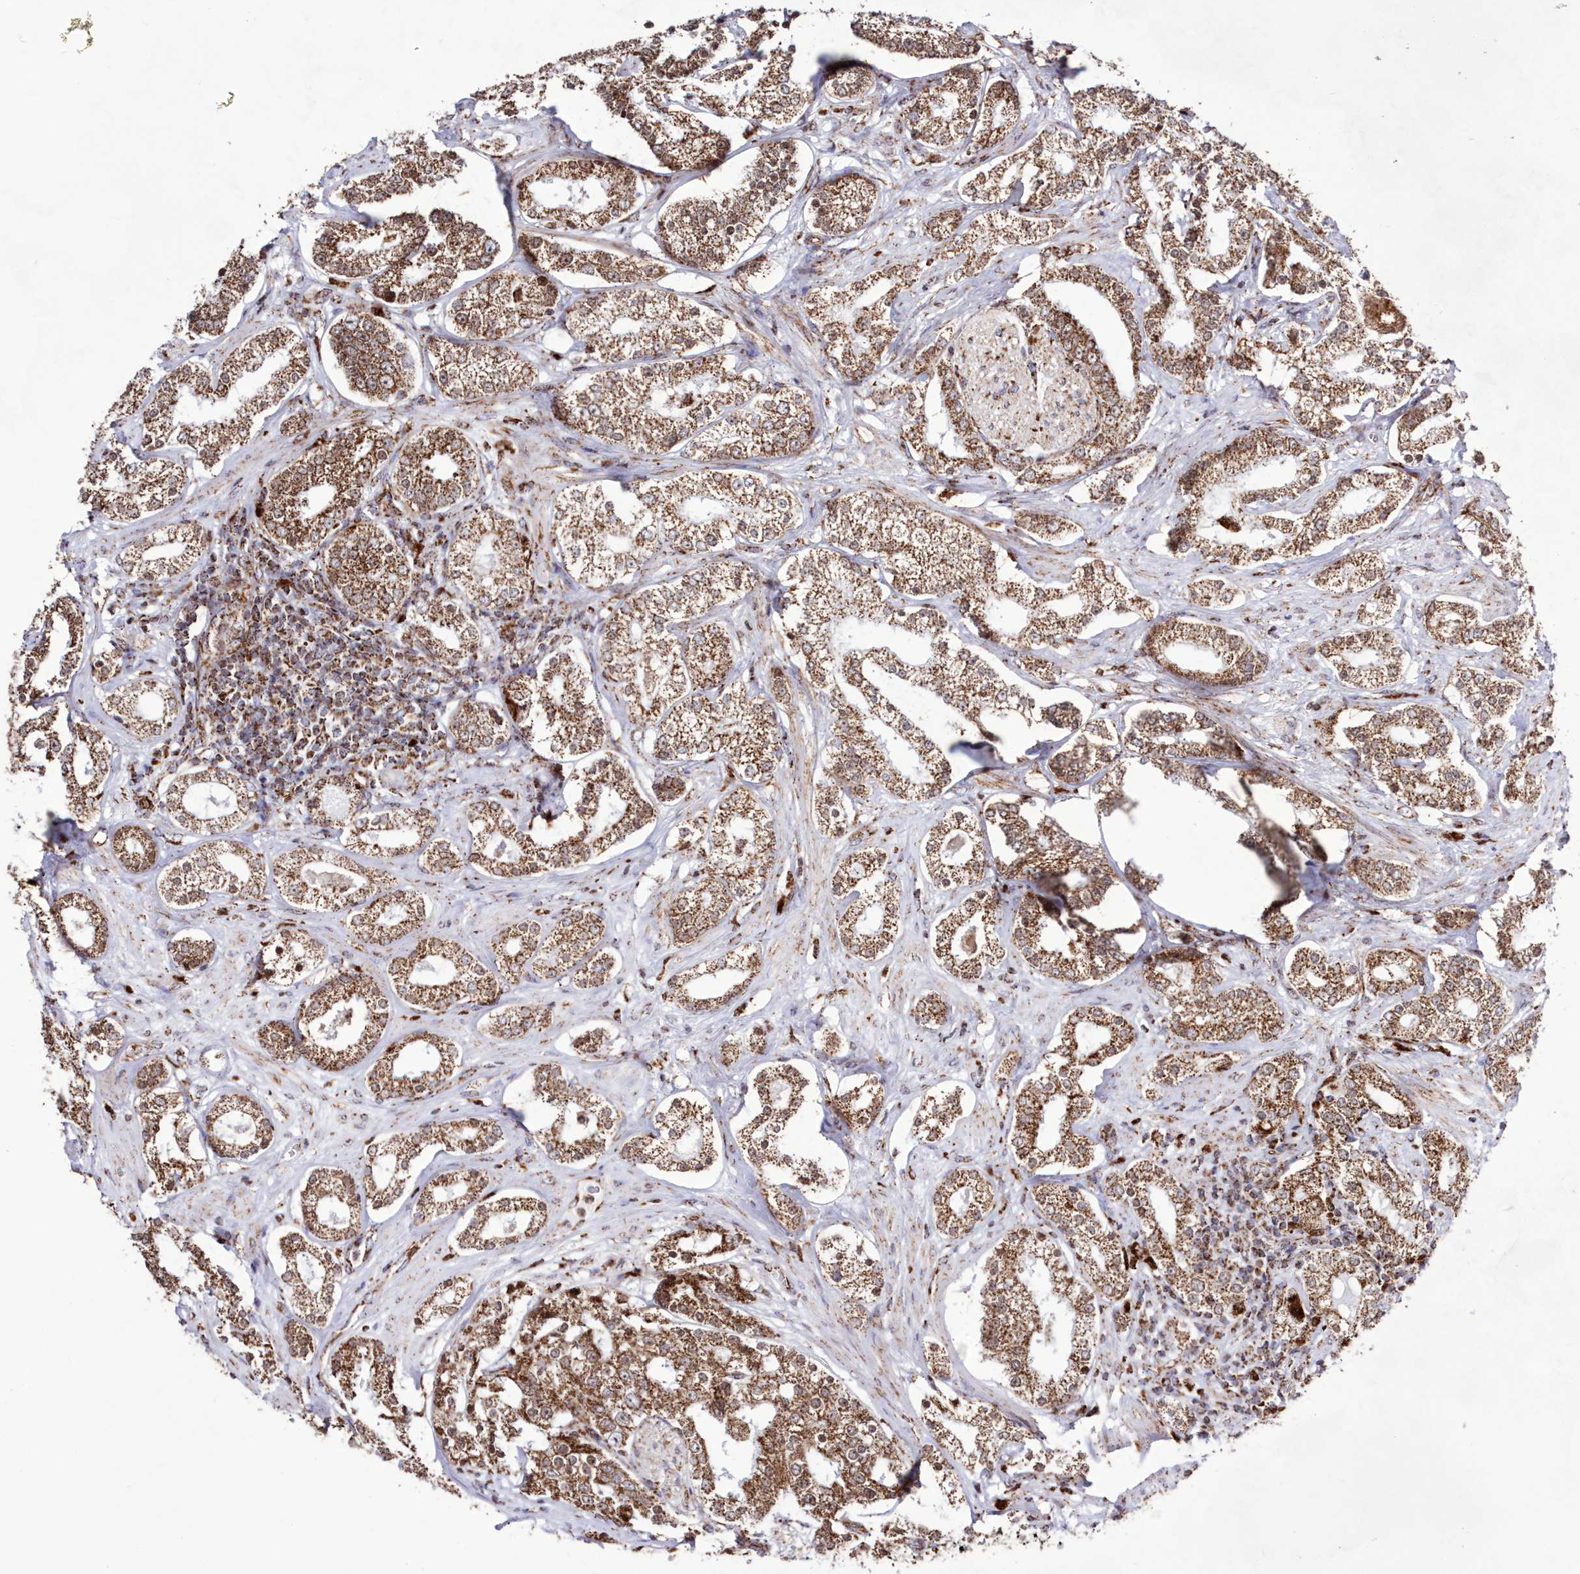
{"staining": {"intensity": "moderate", "quantity": ">75%", "location": "cytoplasmic/membranous"}, "tissue": "prostate cancer", "cell_type": "Tumor cells", "image_type": "cancer", "snomed": [{"axis": "morphology", "description": "Normal tissue, NOS"}, {"axis": "morphology", "description": "Adenocarcinoma, High grade"}, {"axis": "topography", "description": "Prostate"}], "caption": "Protein expression analysis of prostate cancer (adenocarcinoma (high-grade)) displays moderate cytoplasmic/membranous staining in approximately >75% of tumor cells. (Stains: DAB in brown, nuclei in blue, Microscopy: brightfield microscopy at high magnification).", "gene": "HADHB", "patient": {"sex": "male", "age": 83}}